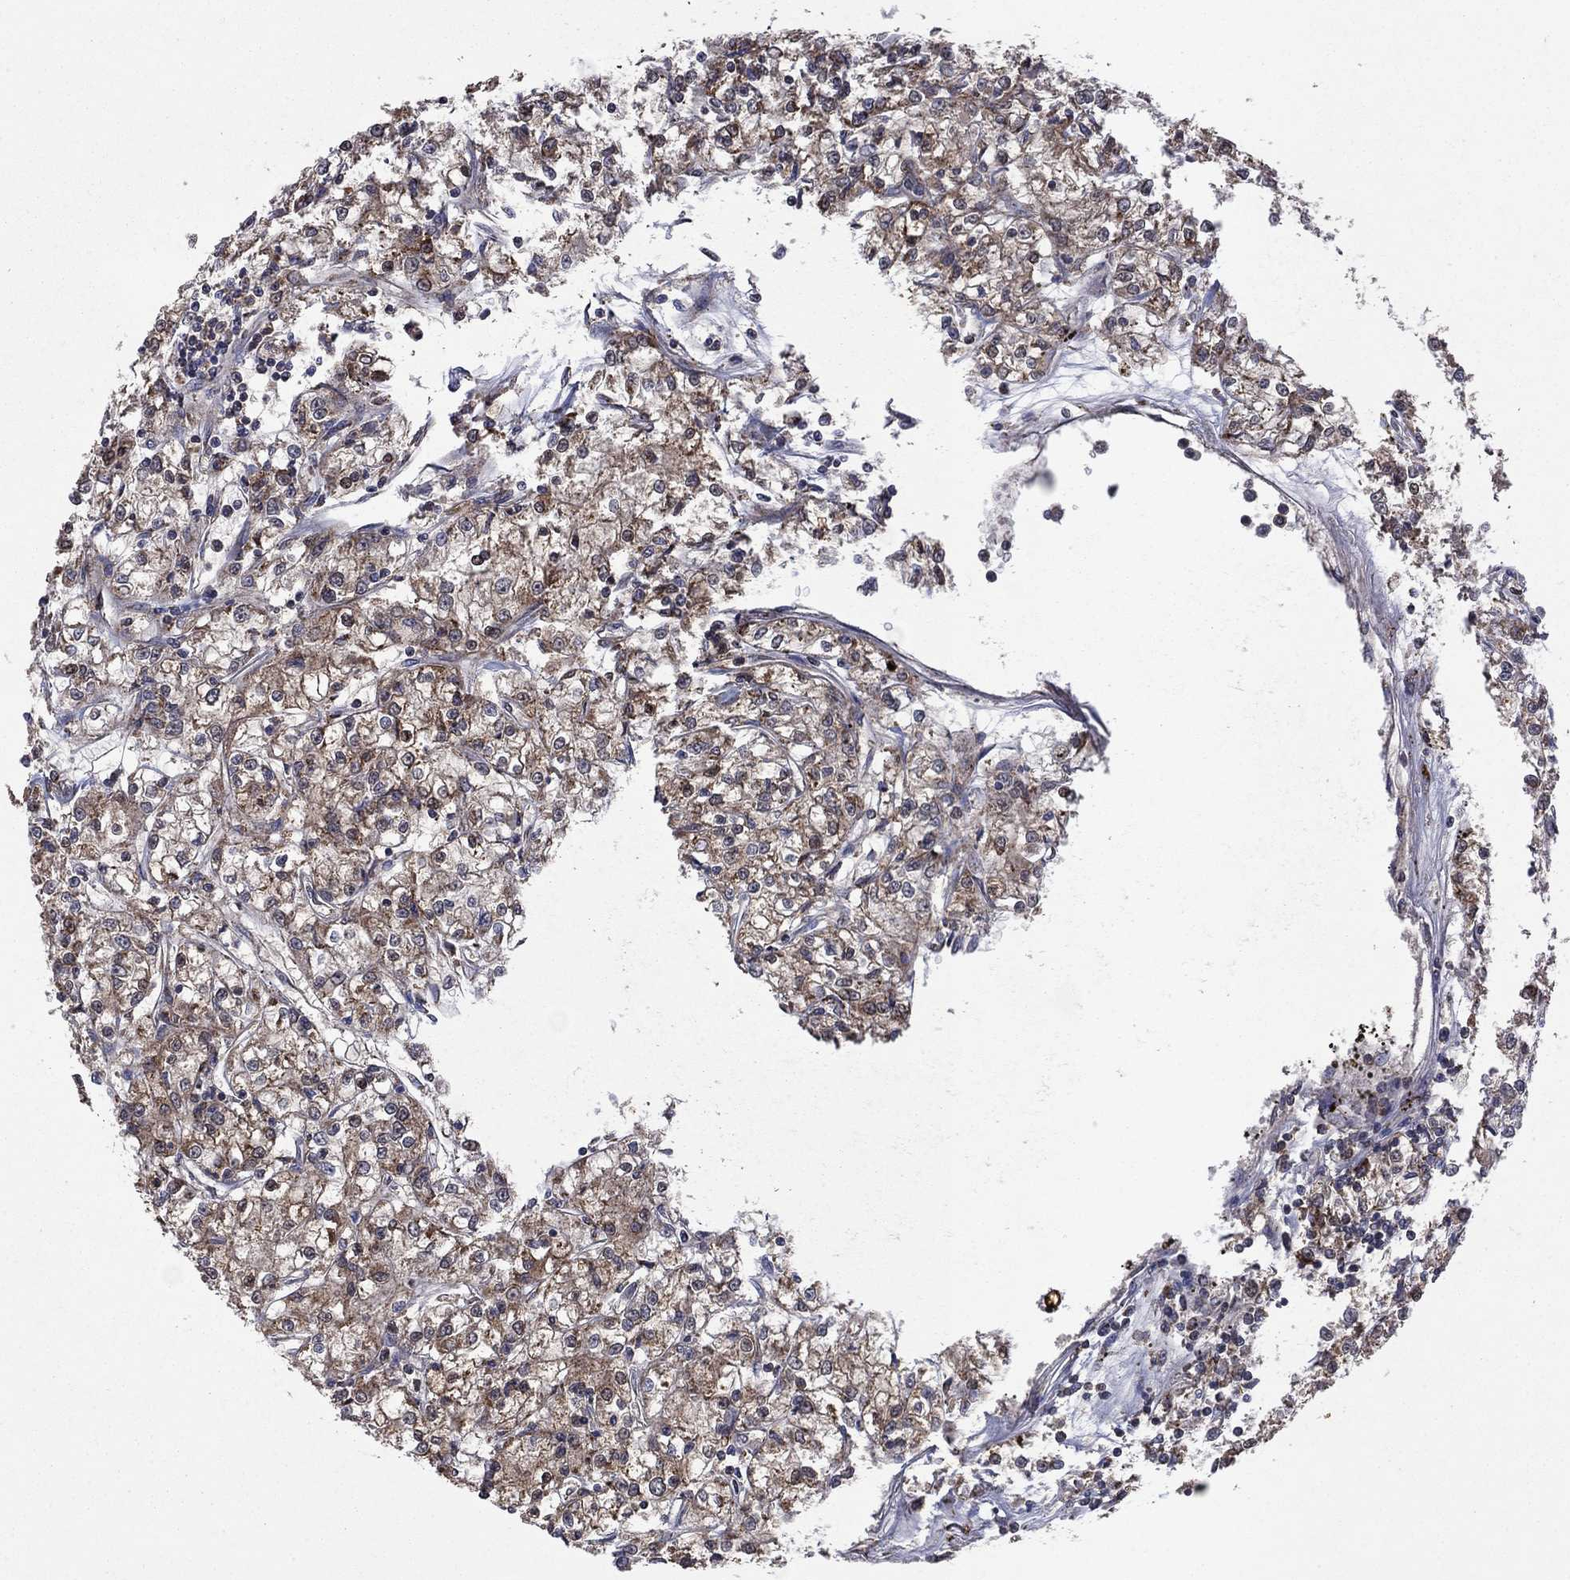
{"staining": {"intensity": "moderate", "quantity": ">75%", "location": "cytoplasmic/membranous,nuclear"}, "tissue": "renal cancer", "cell_type": "Tumor cells", "image_type": "cancer", "snomed": [{"axis": "morphology", "description": "Adenocarcinoma, NOS"}, {"axis": "topography", "description": "Kidney"}], "caption": "Renal cancer (adenocarcinoma) was stained to show a protein in brown. There is medium levels of moderate cytoplasmic/membranous and nuclear staining in approximately >75% of tumor cells. (Stains: DAB in brown, nuclei in blue, Microscopy: brightfield microscopy at high magnification).", "gene": "DPH1", "patient": {"sex": "female", "age": 59}}